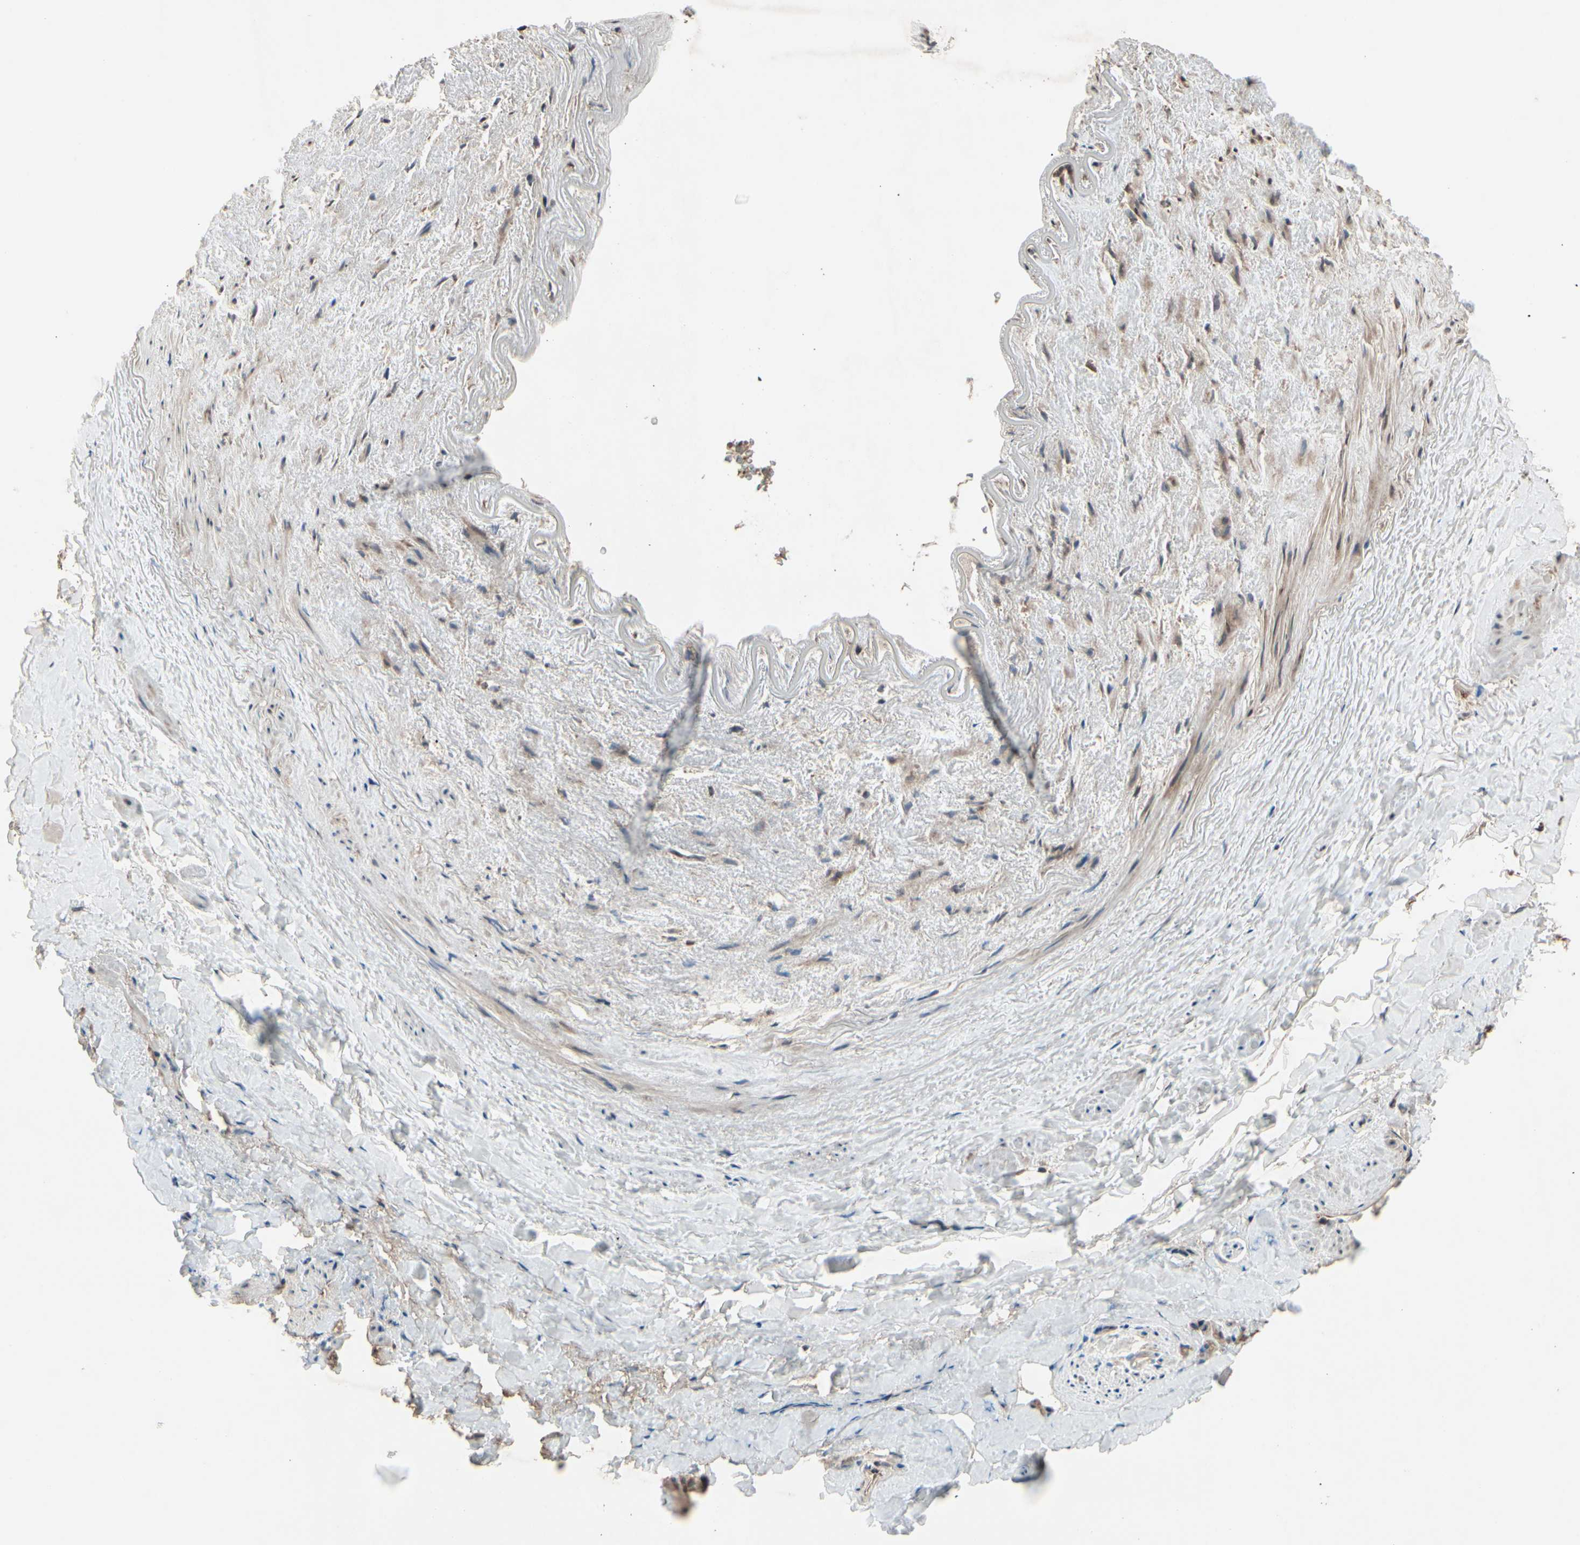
{"staining": {"intensity": "moderate", "quantity": "25%-75%", "location": "cytoplasmic/membranous"}, "tissue": "adipose tissue", "cell_type": "Adipocytes", "image_type": "normal", "snomed": [{"axis": "morphology", "description": "Normal tissue, NOS"}, {"axis": "topography", "description": "Peripheral nerve tissue"}], "caption": "IHC (DAB) staining of normal human adipose tissue shows moderate cytoplasmic/membranous protein staining in approximately 25%-75% of adipocytes. The staining was performed using DAB (3,3'-diaminobenzidine), with brown indicating positive protein expression. Nuclei are stained blue with hematoxylin.", "gene": "PNPLA7", "patient": {"sex": "male", "age": 70}}